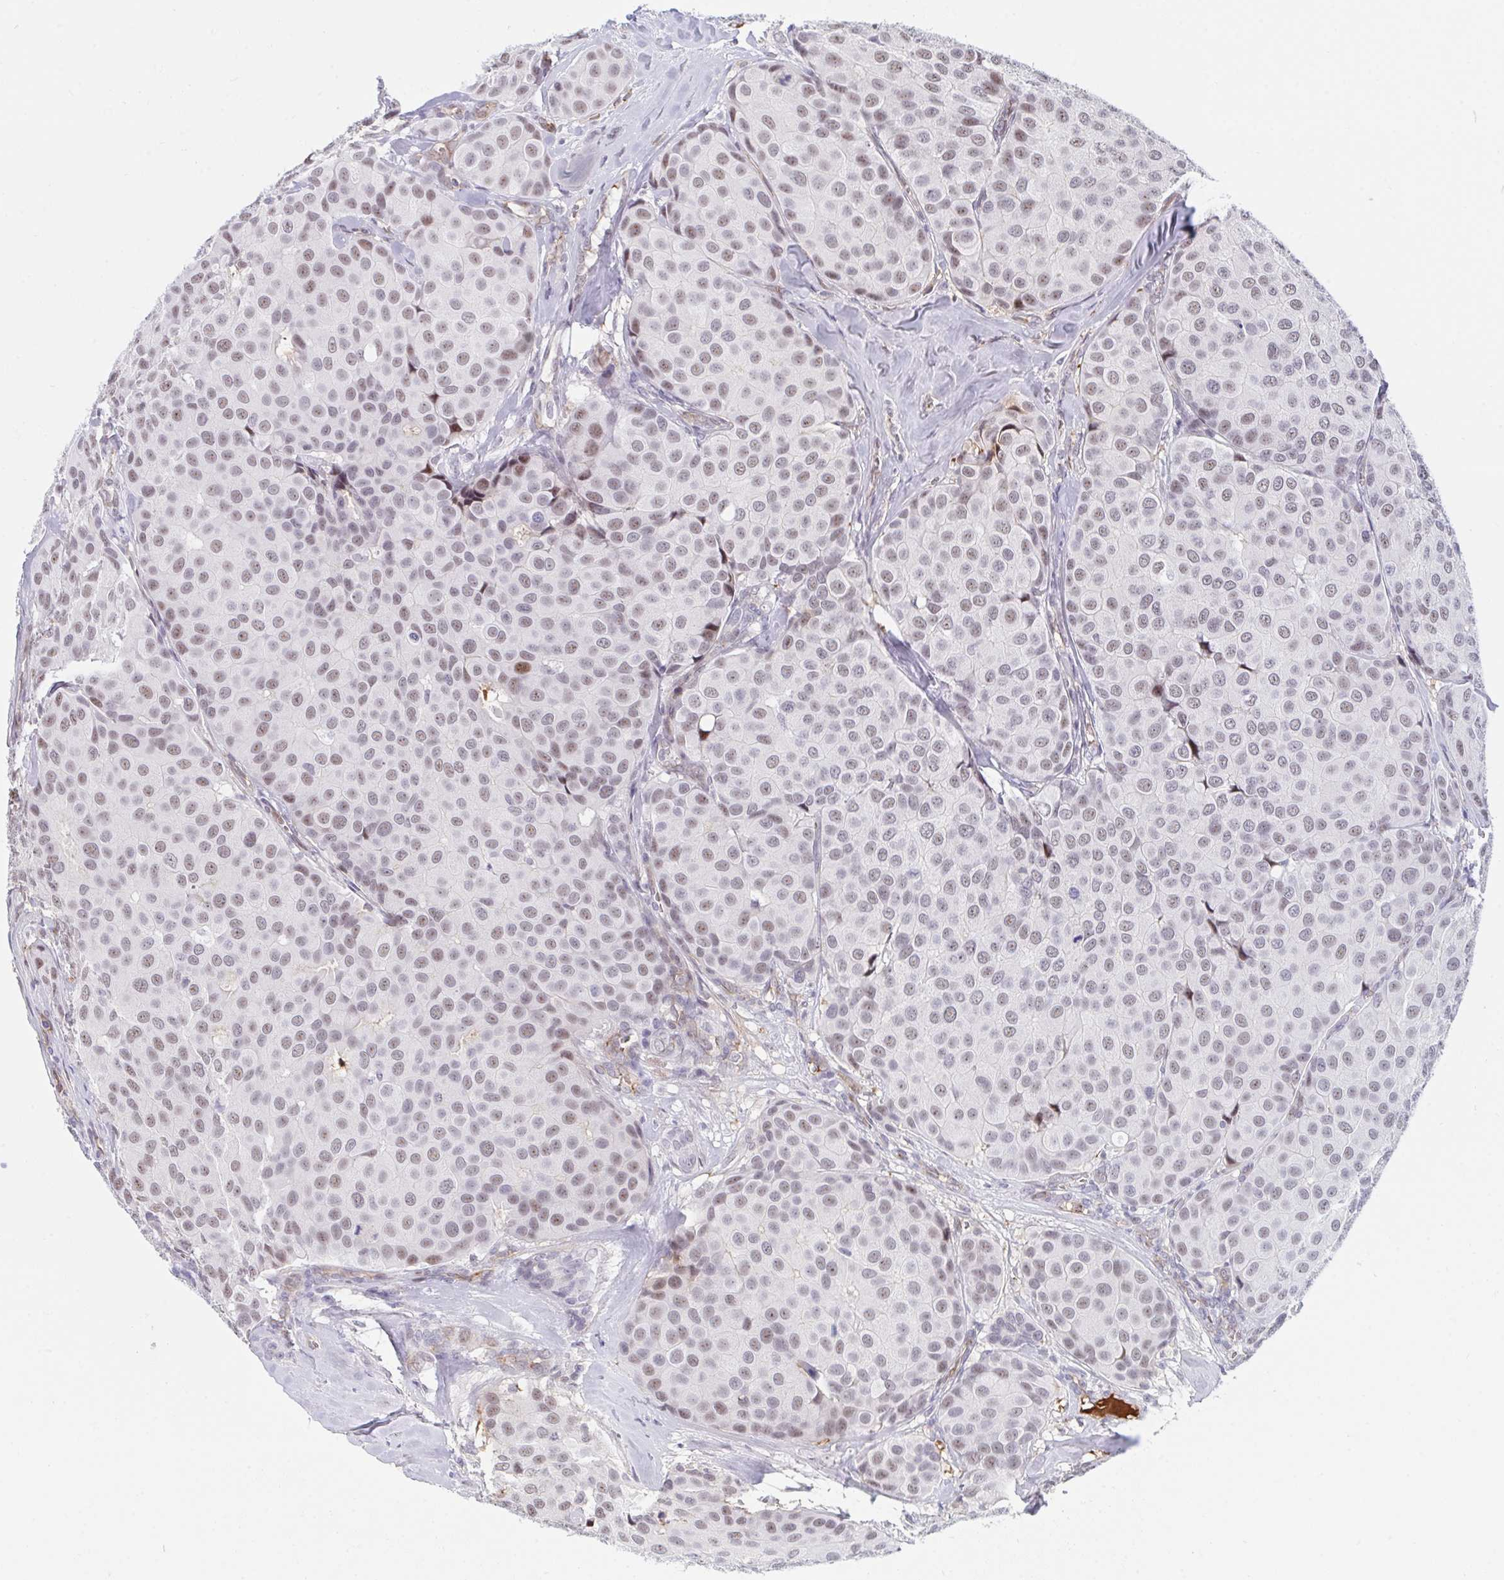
{"staining": {"intensity": "weak", "quantity": ">75%", "location": "nuclear"}, "tissue": "breast cancer", "cell_type": "Tumor cells", "image_type": "cancer", "snomed": [{"axis": "morphology", "description": "Duct carcinoma"}, {"axis": "topography", "description": "Breast"}], "caption": "The micrograph exhibits immunohistochemical staining of breast cancer. There is weak nuclear positivity is appreciated in about >75% of tumor cells.", "gene": "DSCAML1", "patient": {"sex": "female", "age": 70}}